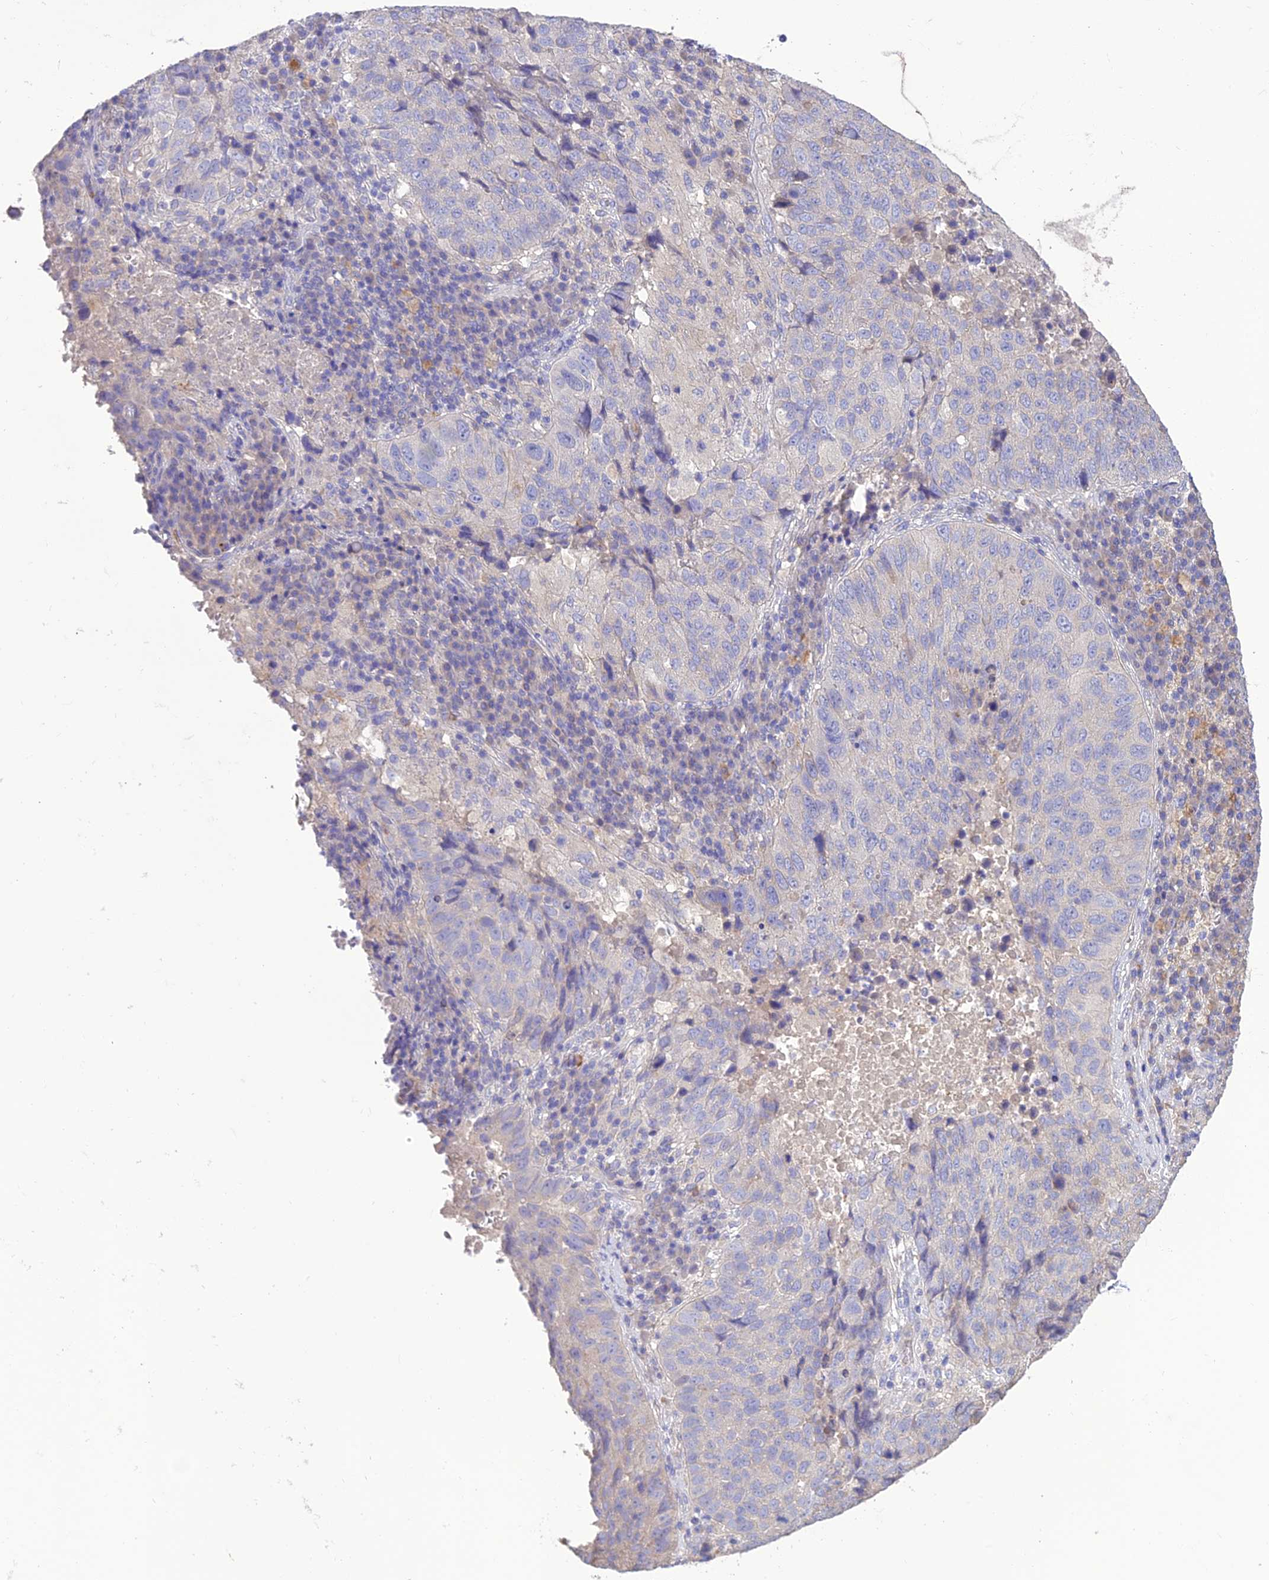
{"staining": {"intensity": "negative", "quantity": "none", "location": "none"}, "tissue": "lung cancer", "cell_type": "Tumor cells", "image_type": "cancer", "snomed": [{"axis": "morphology", "description": "Squamous cell carcinoma, NOS"}, {"axis": "topography", "description": "Lung"}], "caption": "Tumor cells are negative for protein expression in human lung cancer. Nuclei are stained in blue.", "gene": "SFT2D2", "patient": {"sex": "male", "age": 73}}